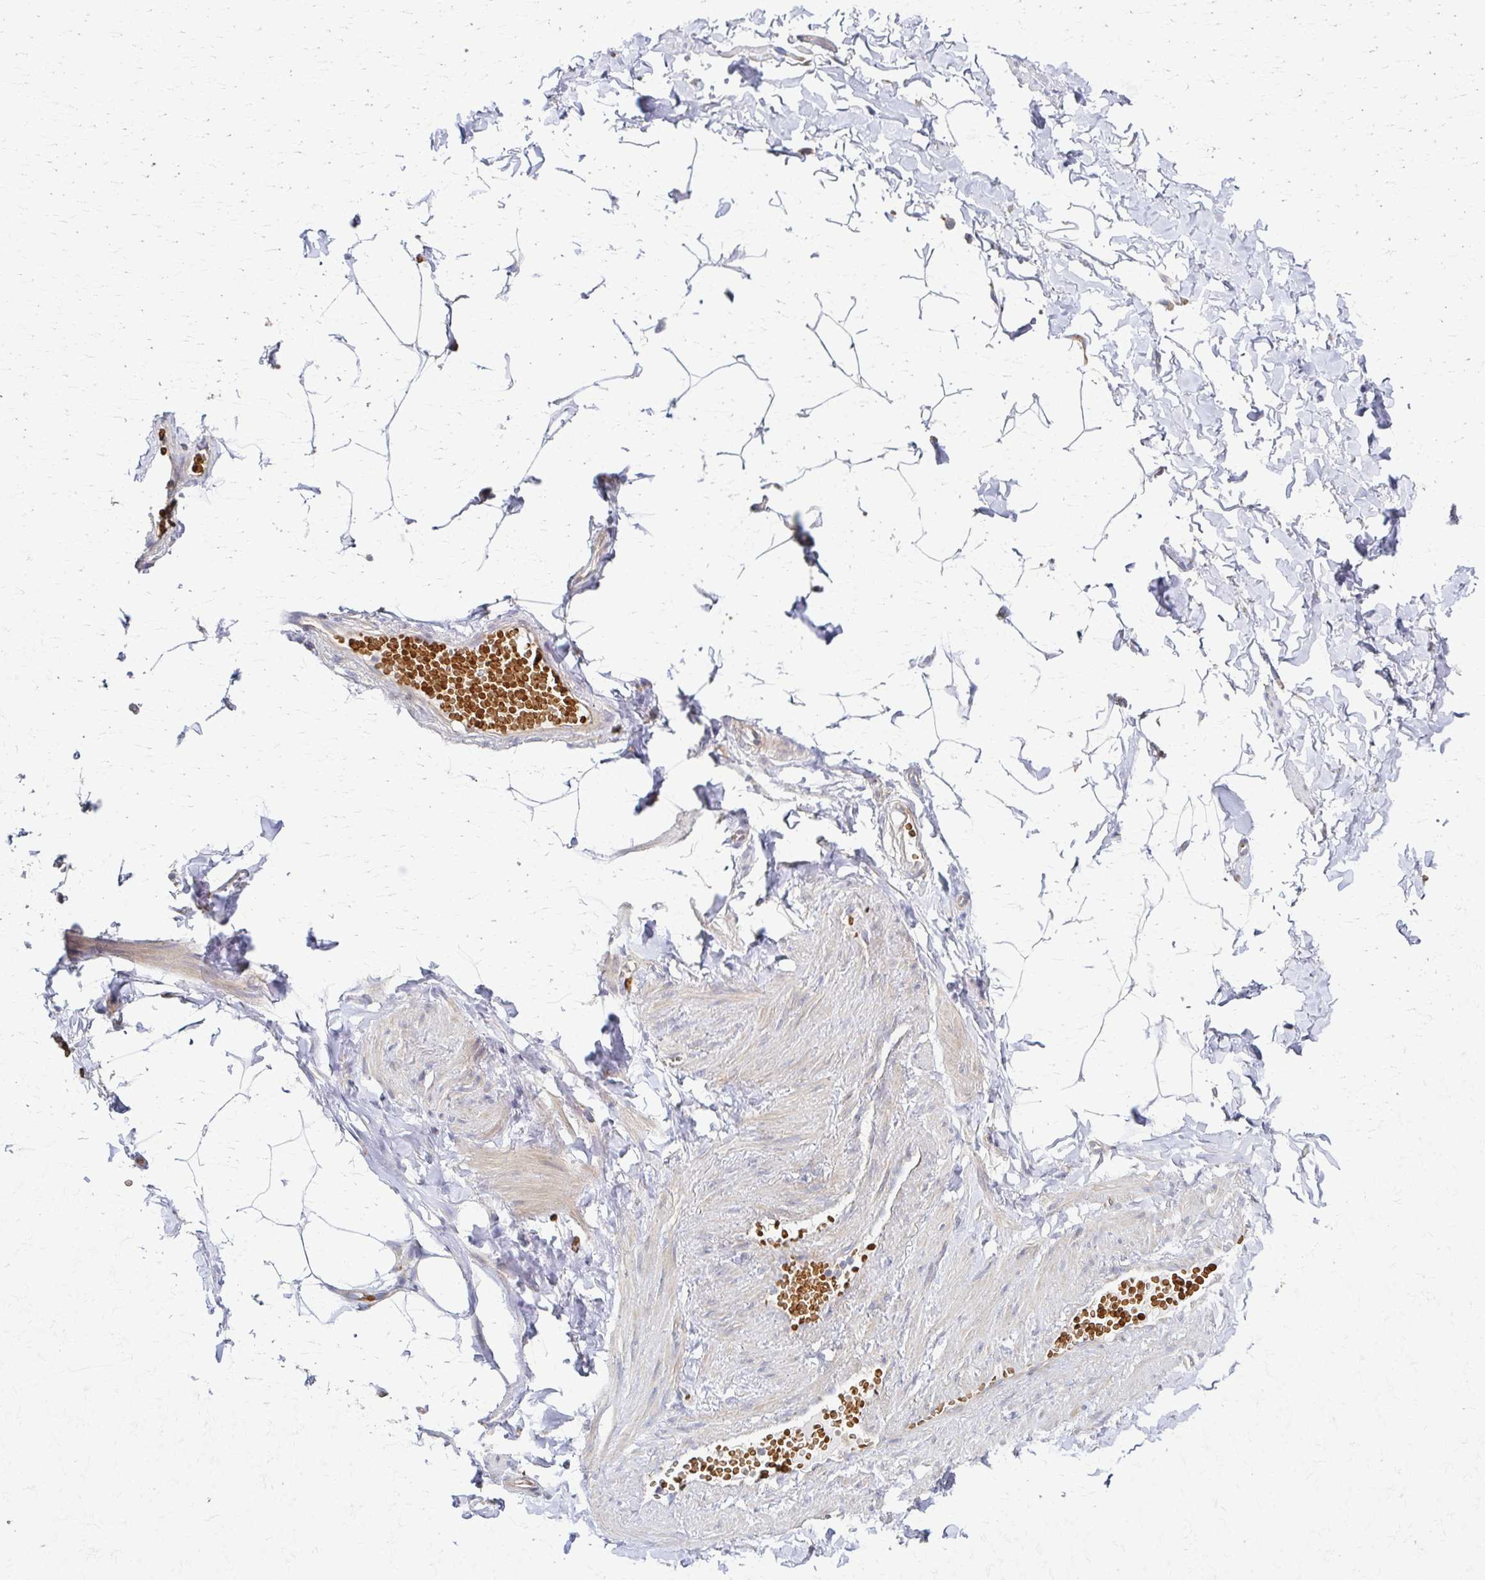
{"staining": {"intensity": "negative", "quantity": "none", "location": "none"}, "tissue": "adipose tissue", "cell_type": "Adipocytes", "image_type": "normal", "snomed": [{"axis": "morphology", "description": "Normal tissue, NOS"}, {"axis": "topography", "description": "Soft tissue"}, {"axis": "topography", "description": "Adipose tissue"}, {"axis": "topography", "description": "Vascular tissue"}, {"axis": "topography", "description": "Peripheral nerve tissue"}], "caption": "A high-resolution image shows immunohistochemistry staining of unremarkable adipose tissue, which exhibits no significant expression in adipocytes.", "gene": "SKA2", "patient": {"sex": "male", "age": 29}}